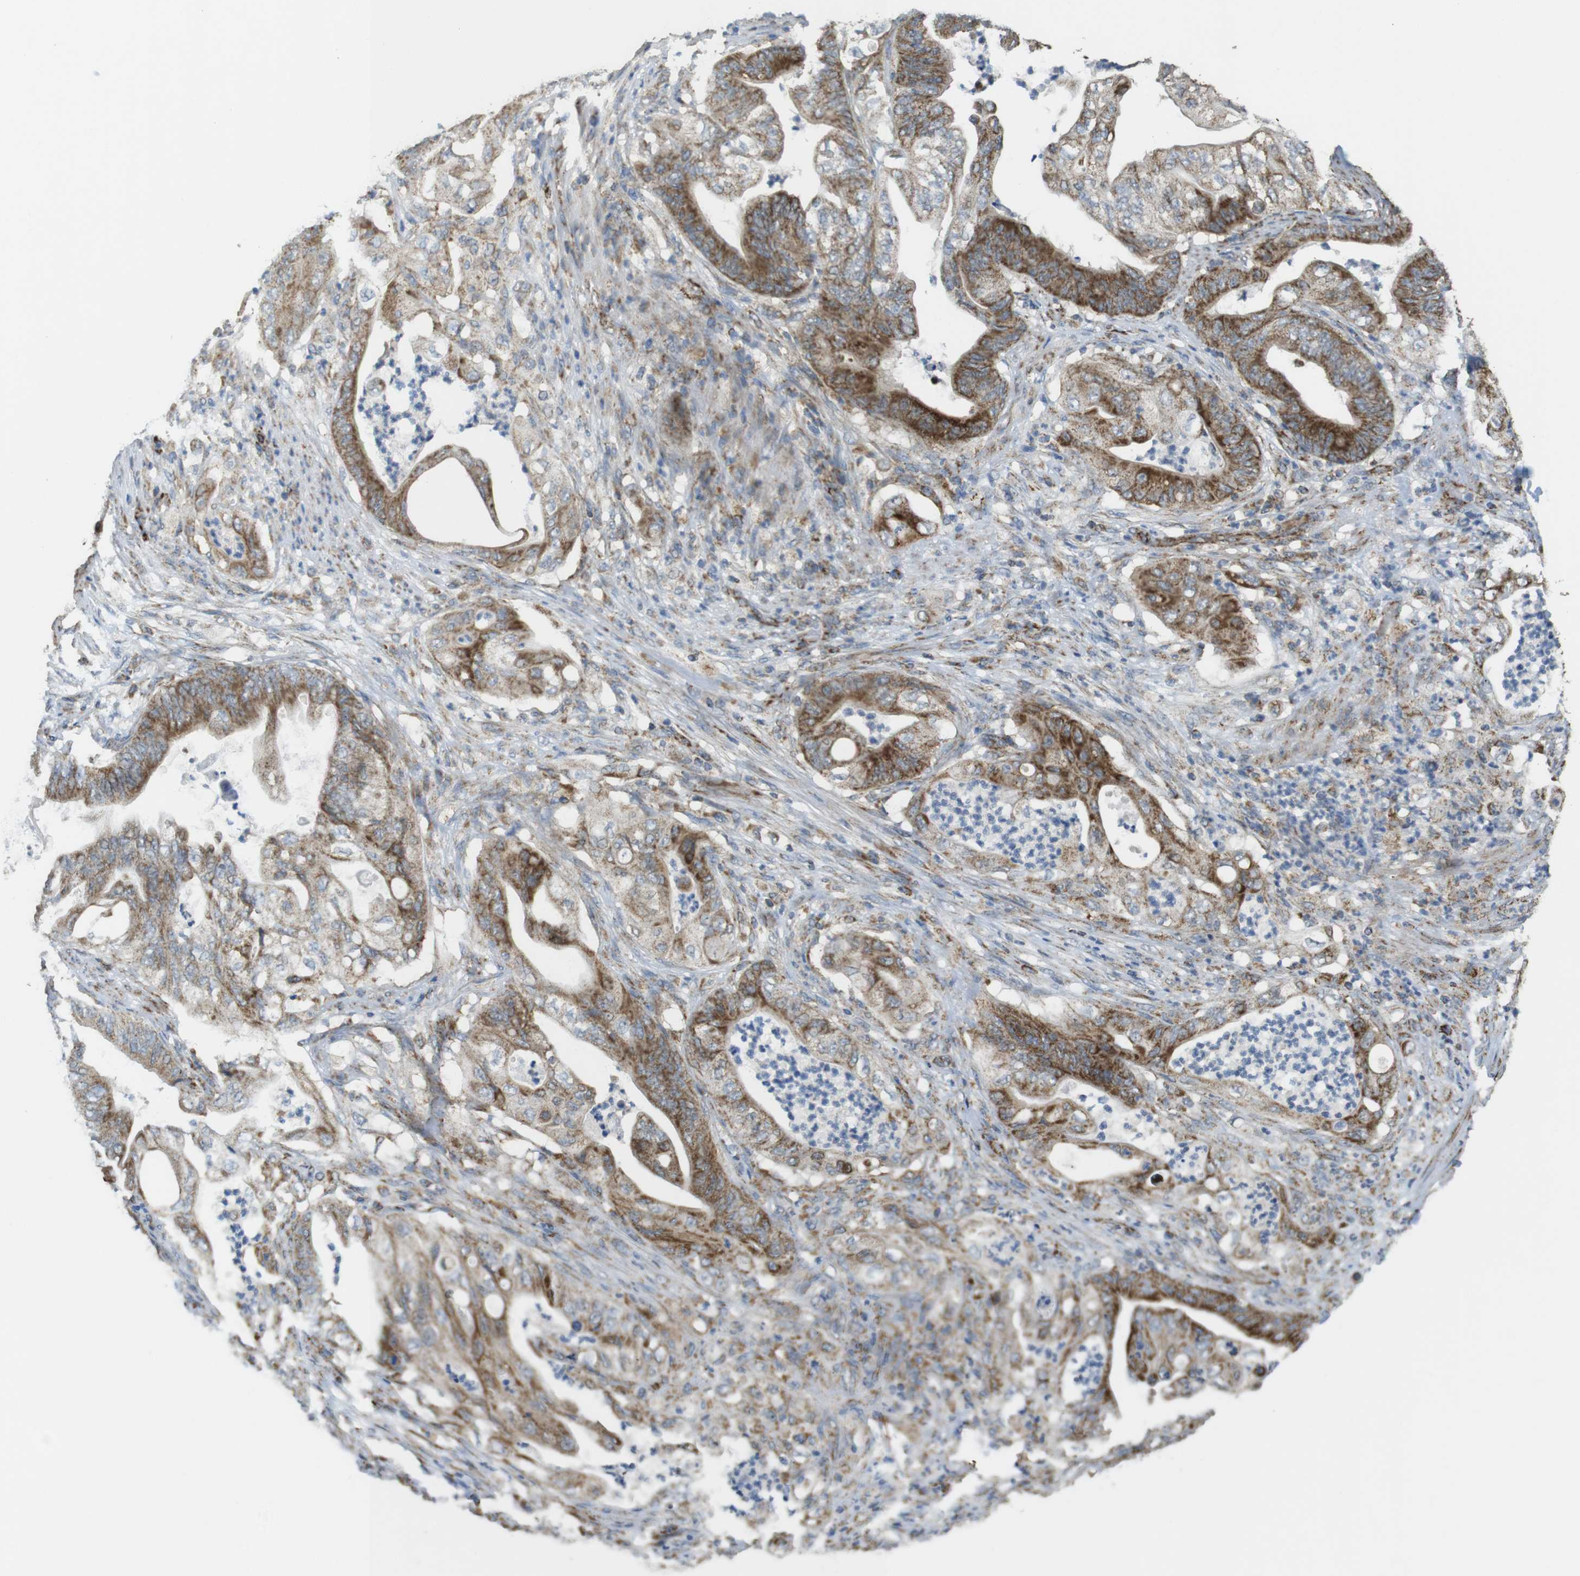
{"staining": {"intensity": "strong", "quantity": ">75%", "location": "cytoplasmic/membranous"}, "tissue": "stomach cancer", "cell_type": "Tumor cells", "image_type": "cancer", "snomed": [{"axis": "morphology", "description": "Adenocarcinoma, NOS"}, {"axis": "topography", "description": "Stomach"}], "caption": "This histopathology image shows stomach cancer stained with IHC to label a protein in brown. The cytoplasmic/membranous of tumor cells show strong positivity for the protein. Nuclei are counter-stained blue.", "gene": "CALHM2", "patient": {"sex": "female", "age": 73}}